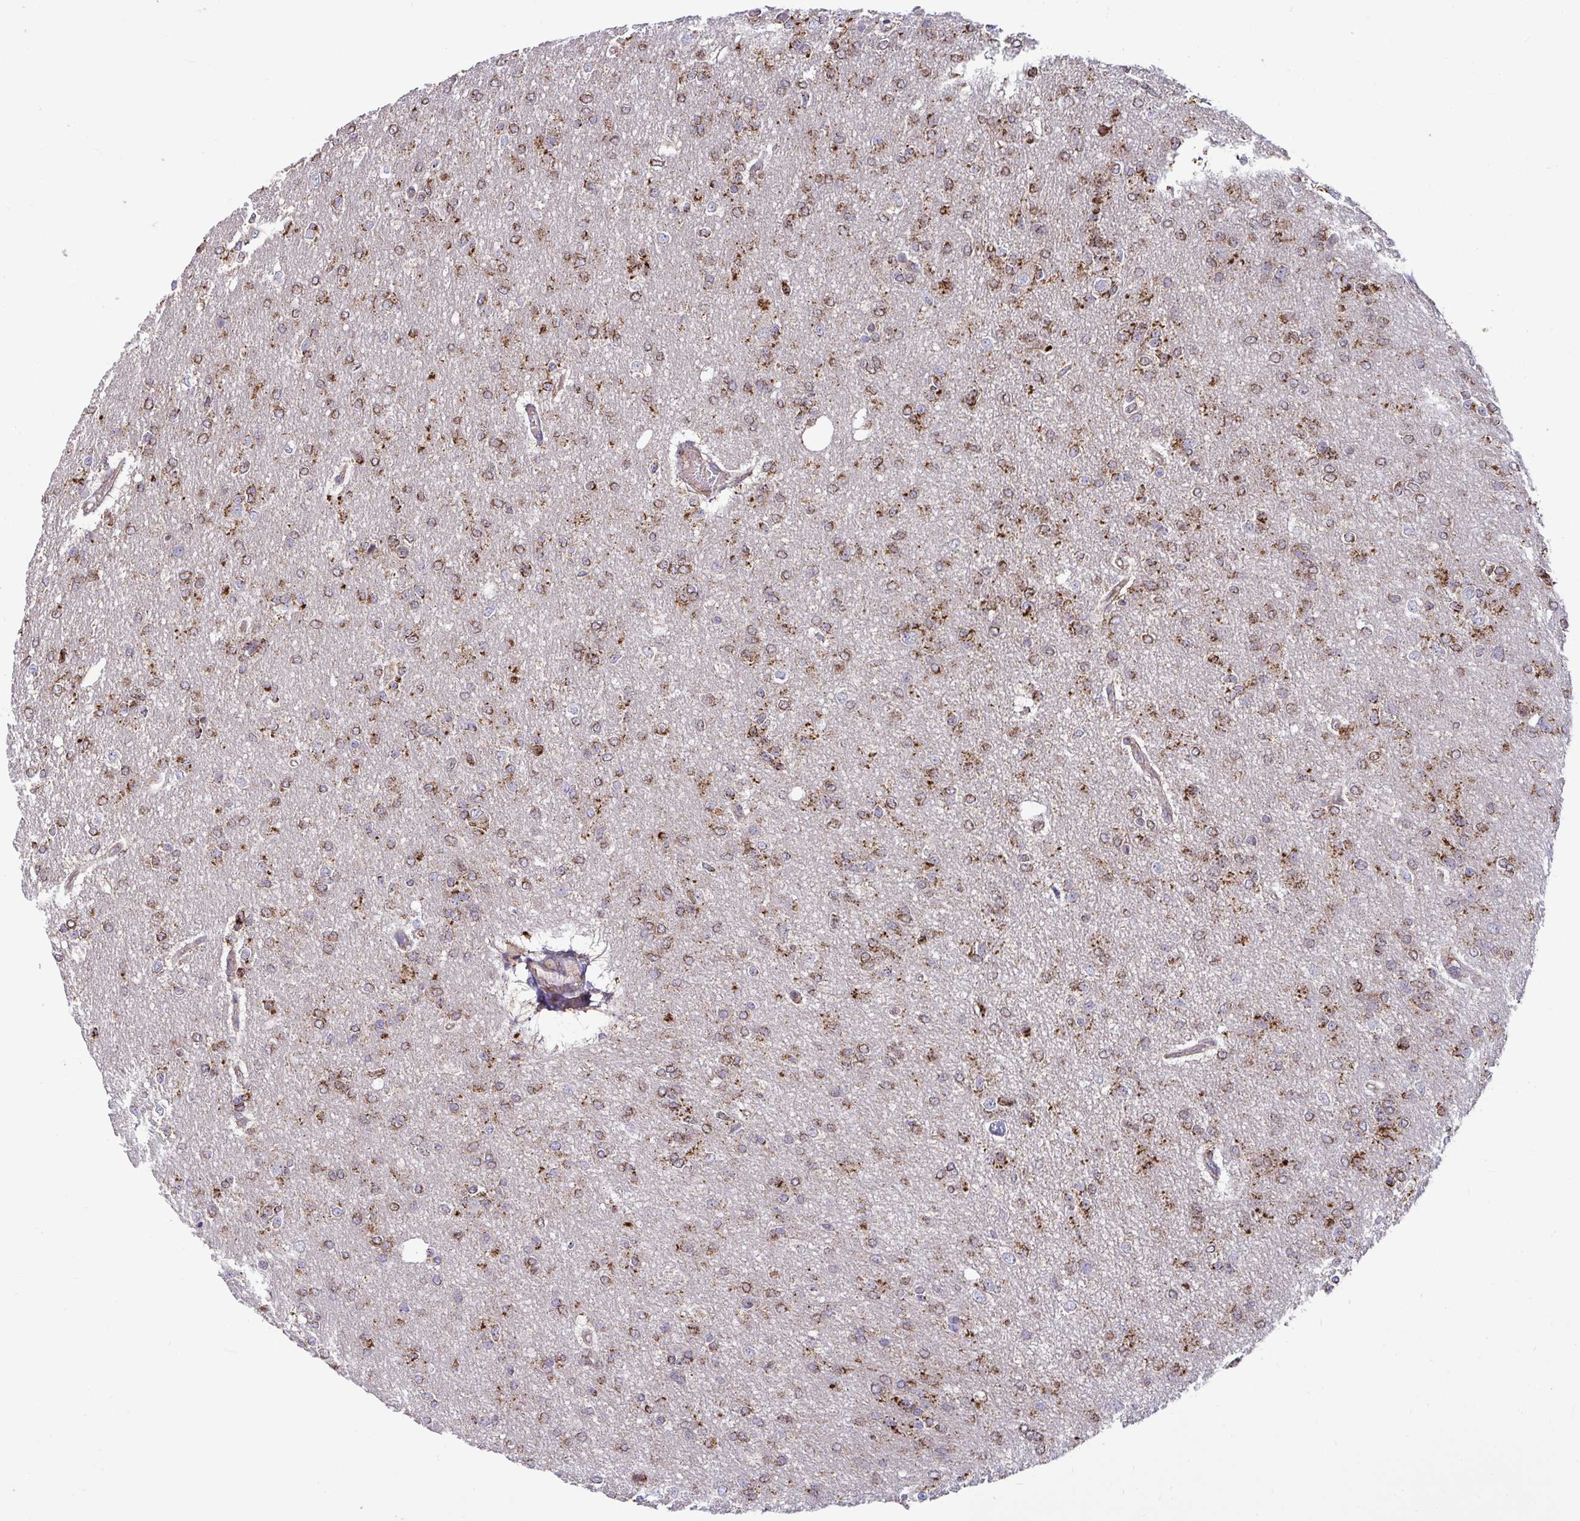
{"staining": {"intensity": "moderate", "quantity": ">75%", "location": "cytoplasmic/membranous"}, "tissue": "glioma", "cell_type": "Tumor cells", "image_type": "cancer", "snomed": [{"axis": "morphology", "description": "Glioma, malignant, Low grade"}, {"axis": "topography", "description": "Brain"}], "caption": "Immunohistochemical staining of glioma reveals medium levels of moderate cytoplasmic/membranous expression in approximately >75% of tumor cells.", "gene": "SPRY1", "patient": {"sex": "male", "age": 26}}